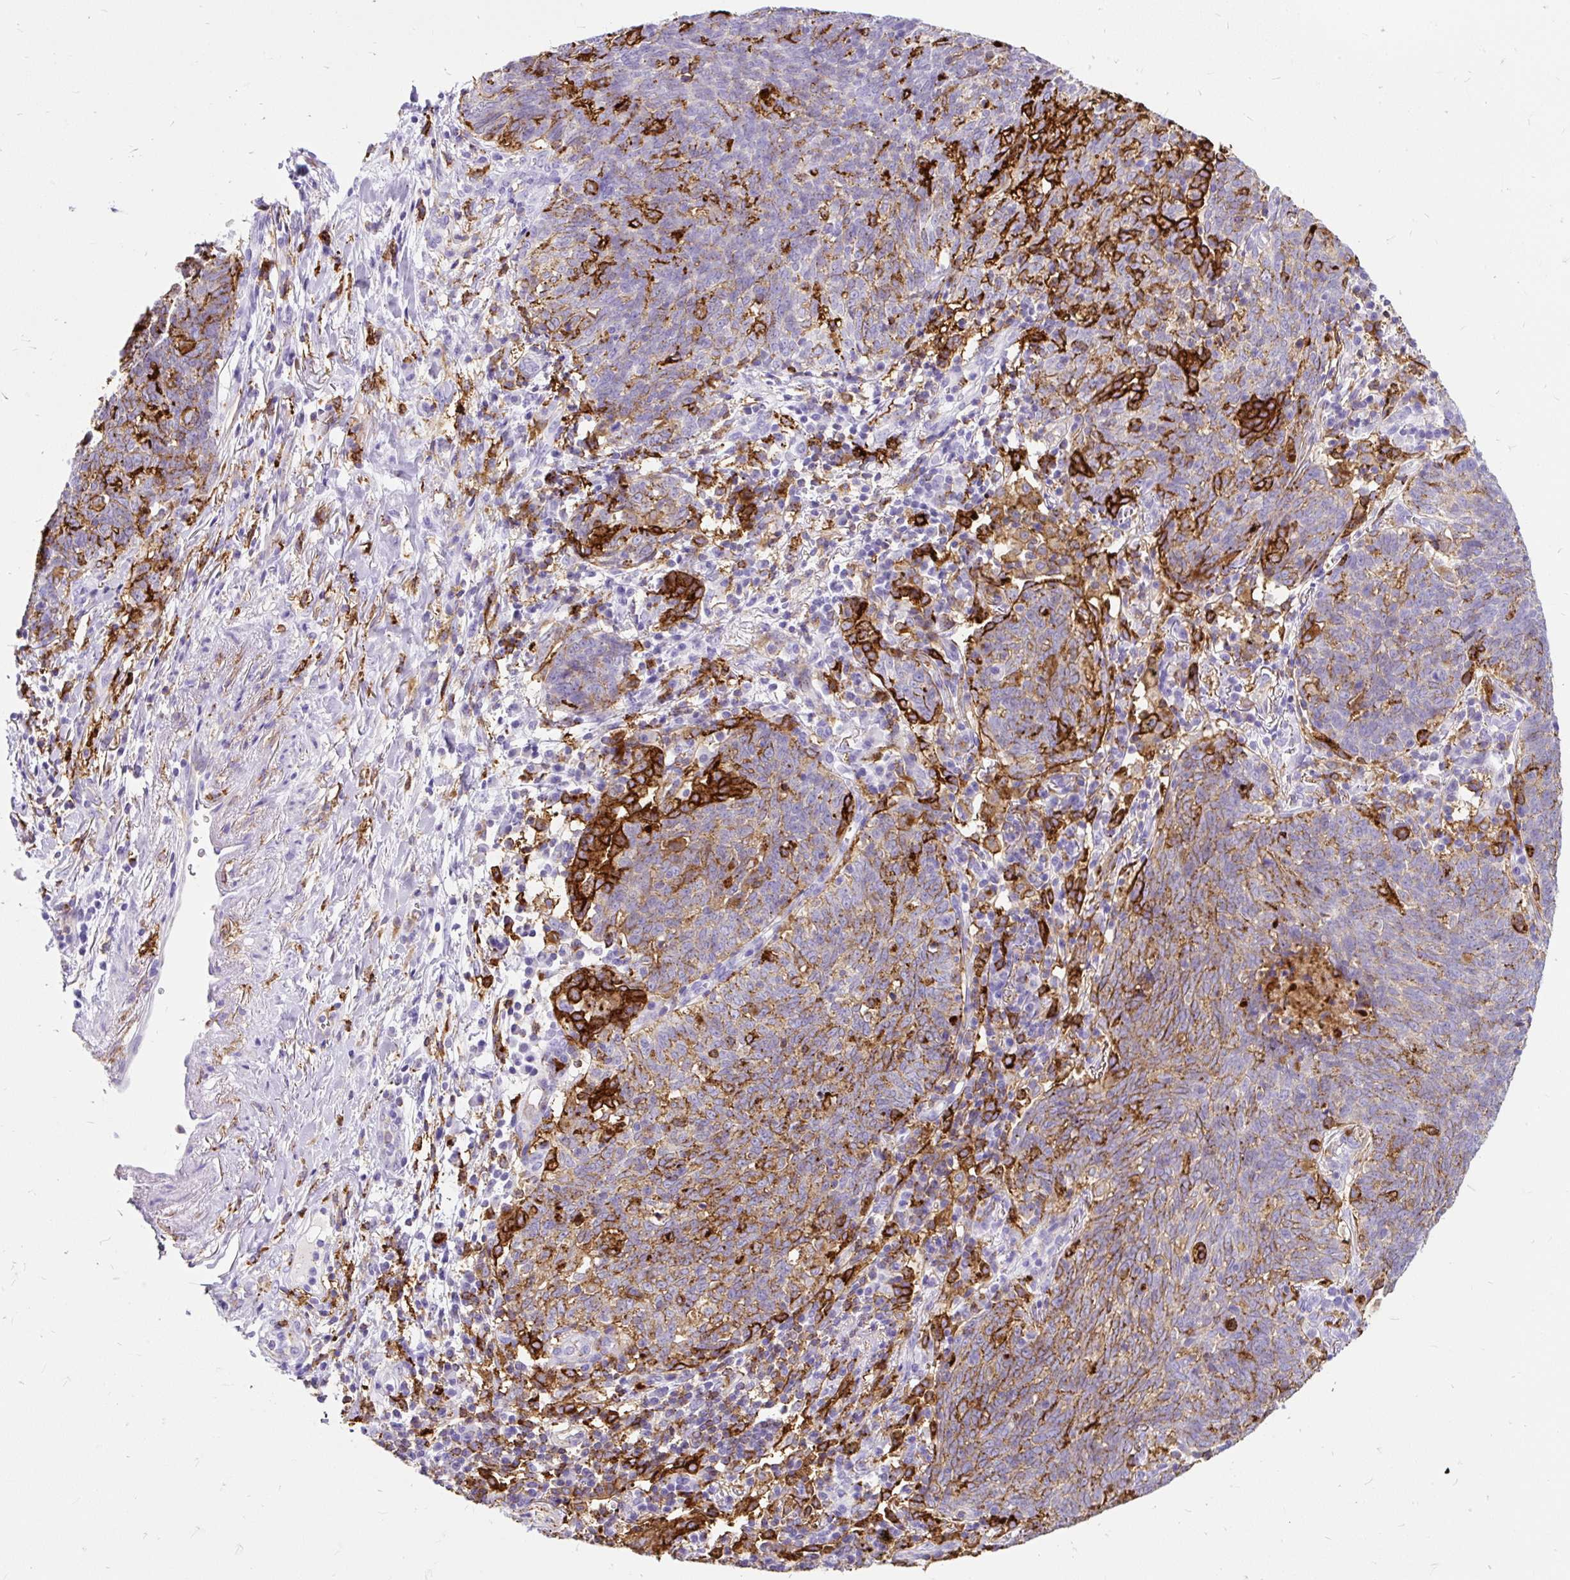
{"staining": {"intensity": "moderate", "quantity": "25%-75%", "location": "cytoplasmic/membranous"}, "tissue": "lung cancer", "cell_type": "Tumor cells", "image_type": "cancer", "snomed": [{"axis": "morphology", "description": "Squamous cell carcinoma, NOS"}, {"axis": "topography", "description": "Lung"}], "caption": "This micrograph displays immunohistochemistry staining of lung squamous cell carcinoma, with medium moderate cytoplasmic/membranous expression in about 25%-75% of tumor cells.", "gene": "HLA-DRA", "patient": {"sex": "female", "age": 72}}